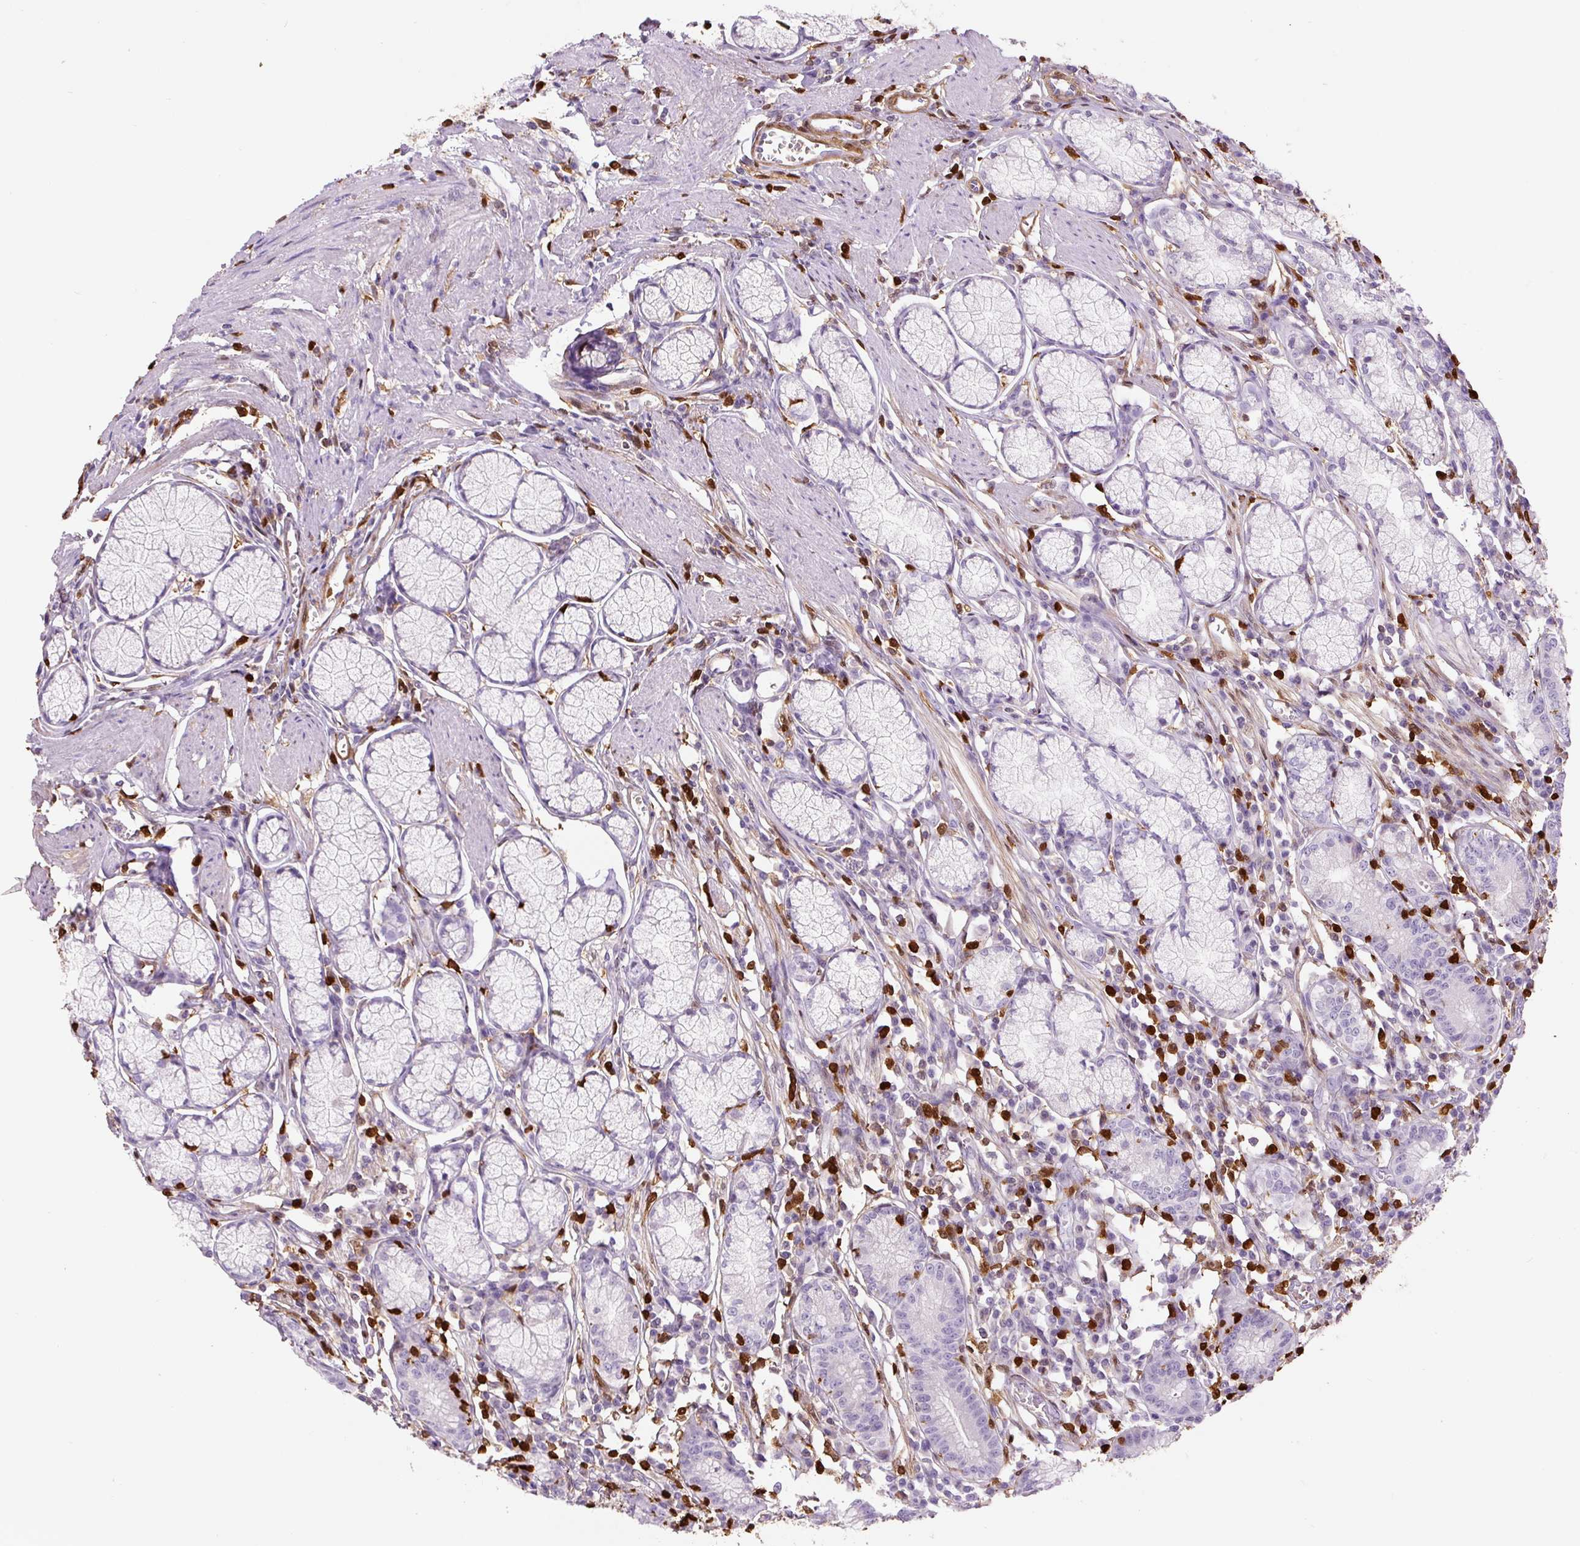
{"staining": {"intensity": "negative", "quantity": "none", "location": "none"}, "tissue": "stomach", "cell_type": "Glandular cells", "image_type": "normal", "snomed": [{"axis": "morphology", "description": "Normal tissue, NOS"}, {"axis": "topography", "description": "Stomach"}], "caption": "Immunohistochemistry (IHC) micrograph of unremarkable stomach: stomach stained with DAB (3,3'-diaminobenzidine) reveals no significant protein staining in glandular cells. Brightfield microscopy of immunohistochemistry (IHC) stained with DAB (3,3'-diaminobenzidine) (brown) and hematoxylin (blue), captured at high magnification.", "gene": "S100A4", "patient": {"sex": "male", "age": 55}}